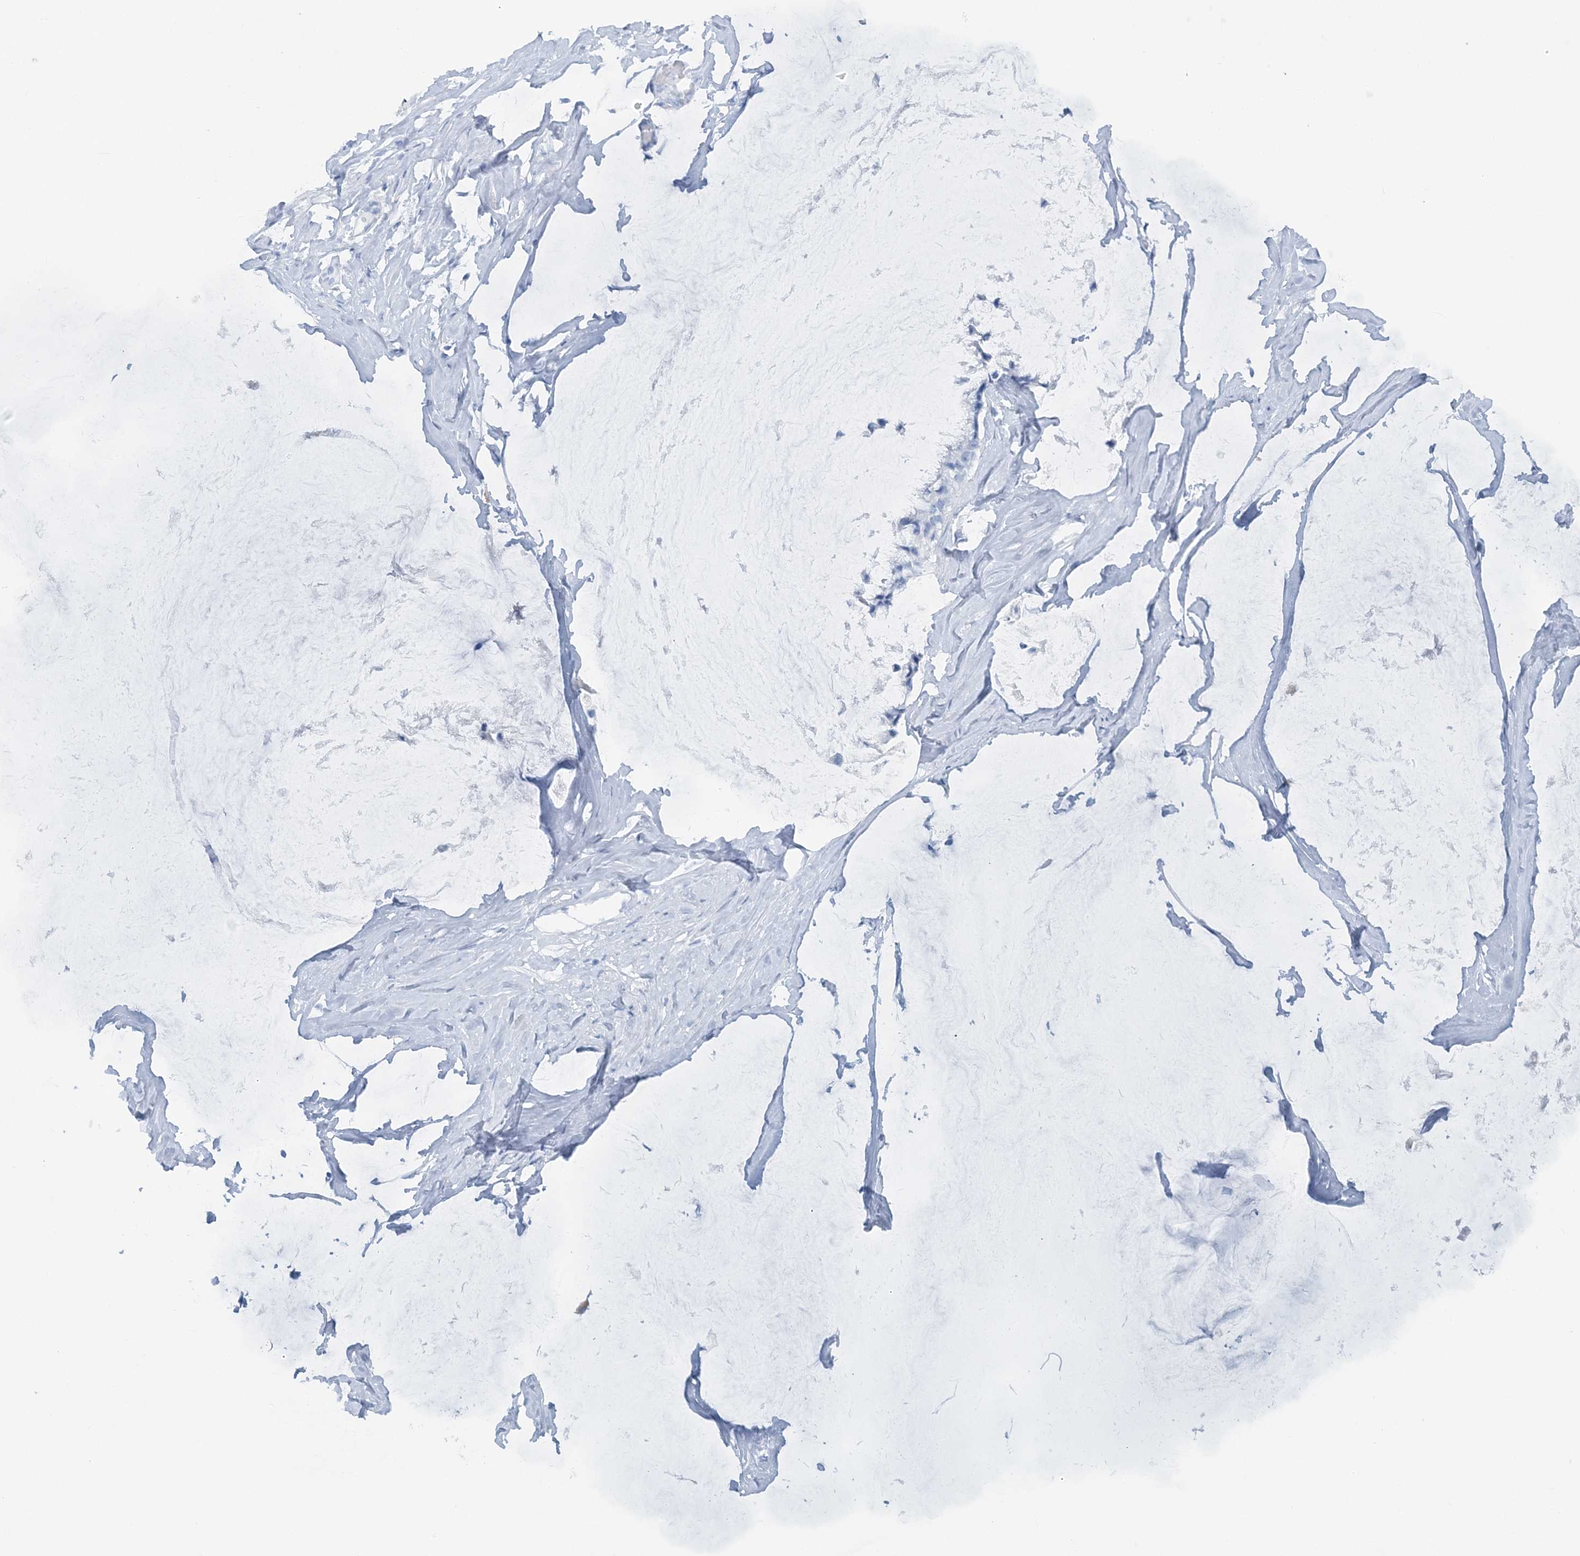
{"staining": {"intensity": "negative", "quantity": "none", "location": "none"}, "tissue": "ovarian cancer", "cell_type": "Tumor cells", "image_type": "cancer", "snomed": [{"axis": "morphology", "description": "Cystadenocarcinoma, mucinous, NOS"}, {"axis": "topography", "description": "Ovary"}], "caption": "This image is of ovarian cancer (mucinous cystadenocarcinoma) stained with immunohistochemistry (IHC) to label a protein in brown with the nuclei are counter-stained blue. There is no staining in tumor cells.", "gene": "ATP11A", "patient": {"sex": "female", "age": 39}}